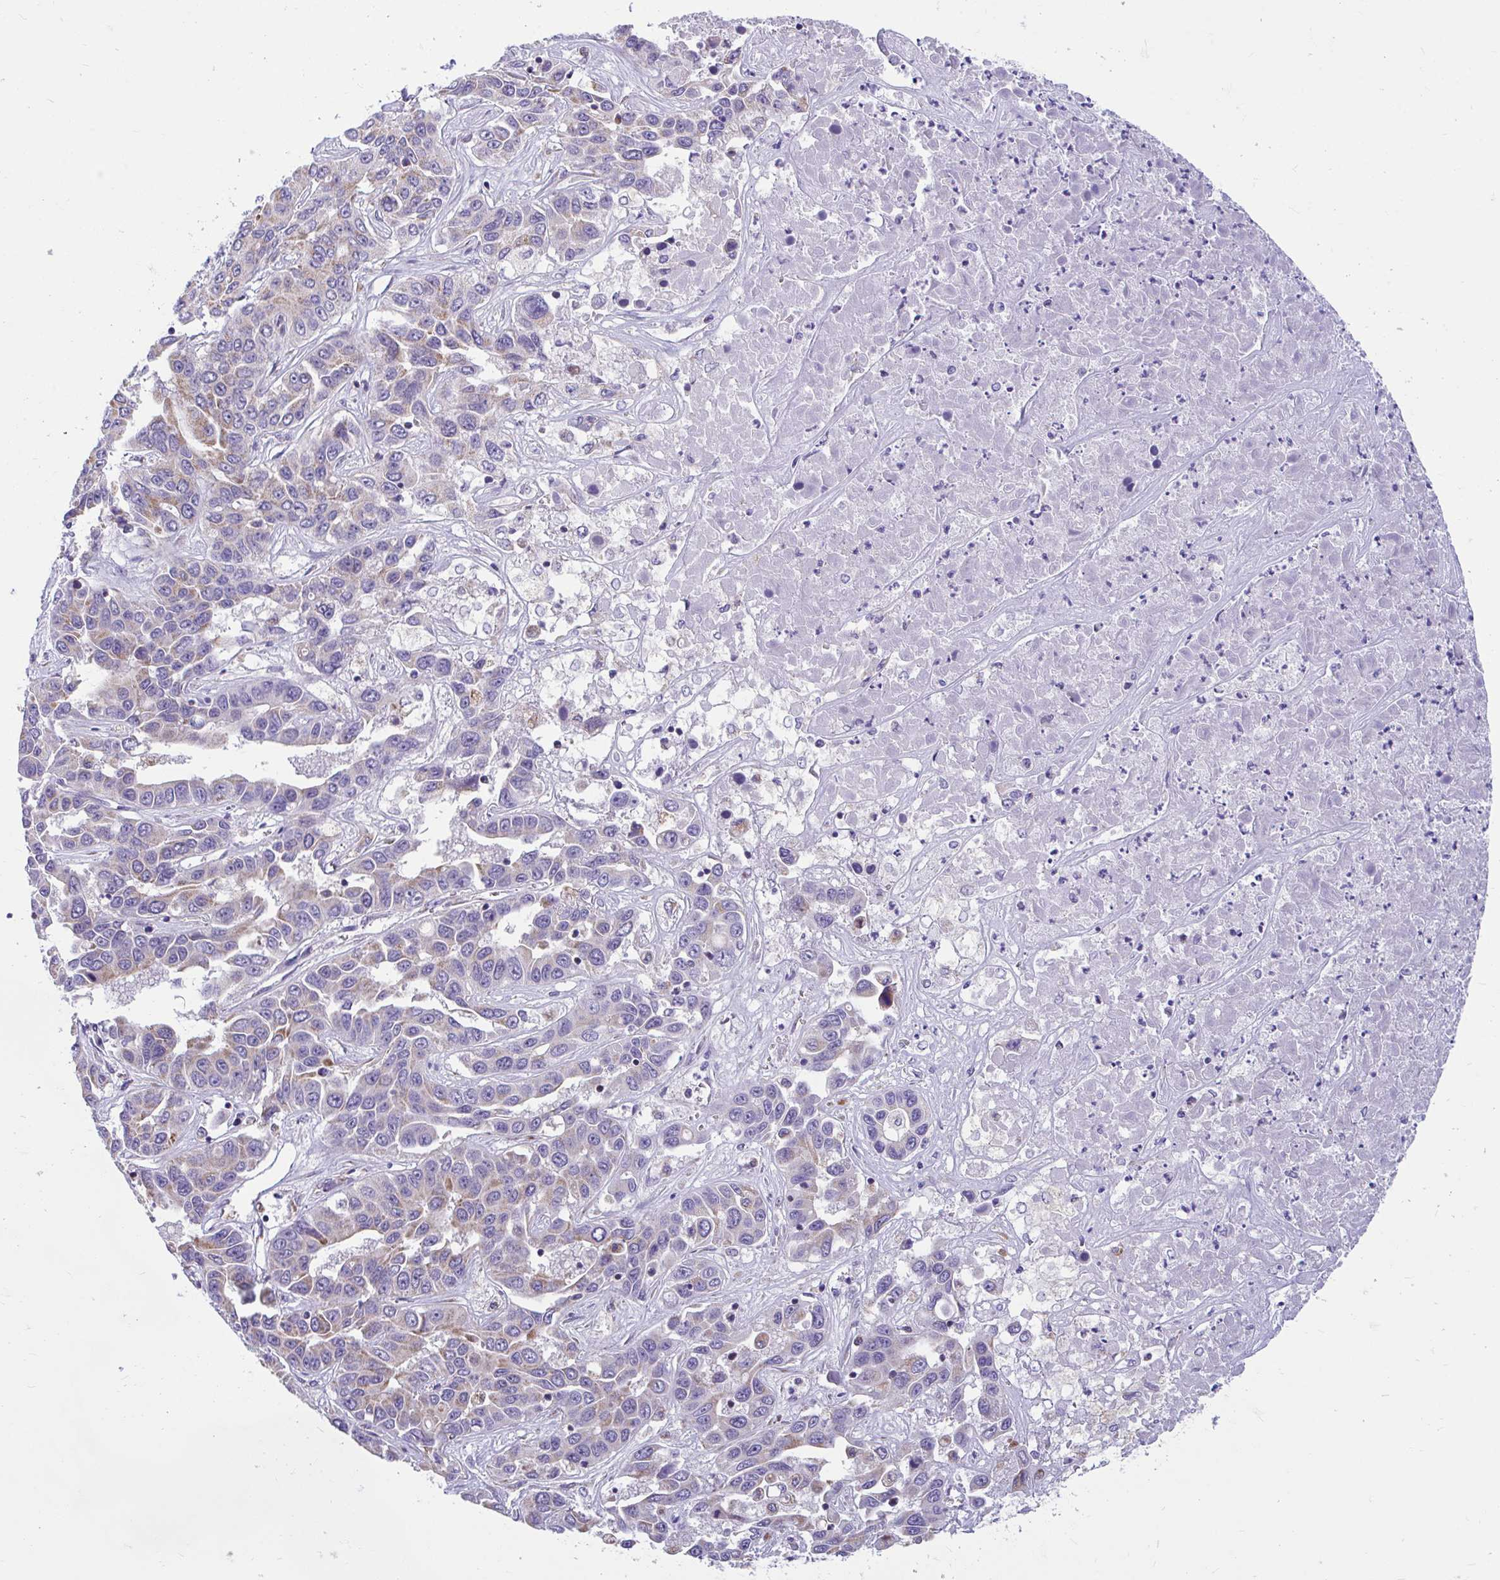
{"staining": {"intensity": "weak", "quantity": ">75%", "location": "cytoplasmic/membranous"}, "tissue": "liver cancer", "cell_type": "Tumor cells", "image_type": "cancer", "snomed": [{"axis": "morphology", "description": "Cholangiocarcinoma"}, {"axis": "topography", "description": "Liver"}], "caption": "DAB immunohistochemical staining of liver cancer exhibits weak cytoplasmic/membranous protein staining in approximately >75% of tumor cells. The staining was performed using DAB (3,3'-diaminobenzidine), with brown indicating positive protein expression. Nuclei are stained blue with hematoxylin.", "gene": "OR13A1", "patient": {"sex": "female", "age": 52}}